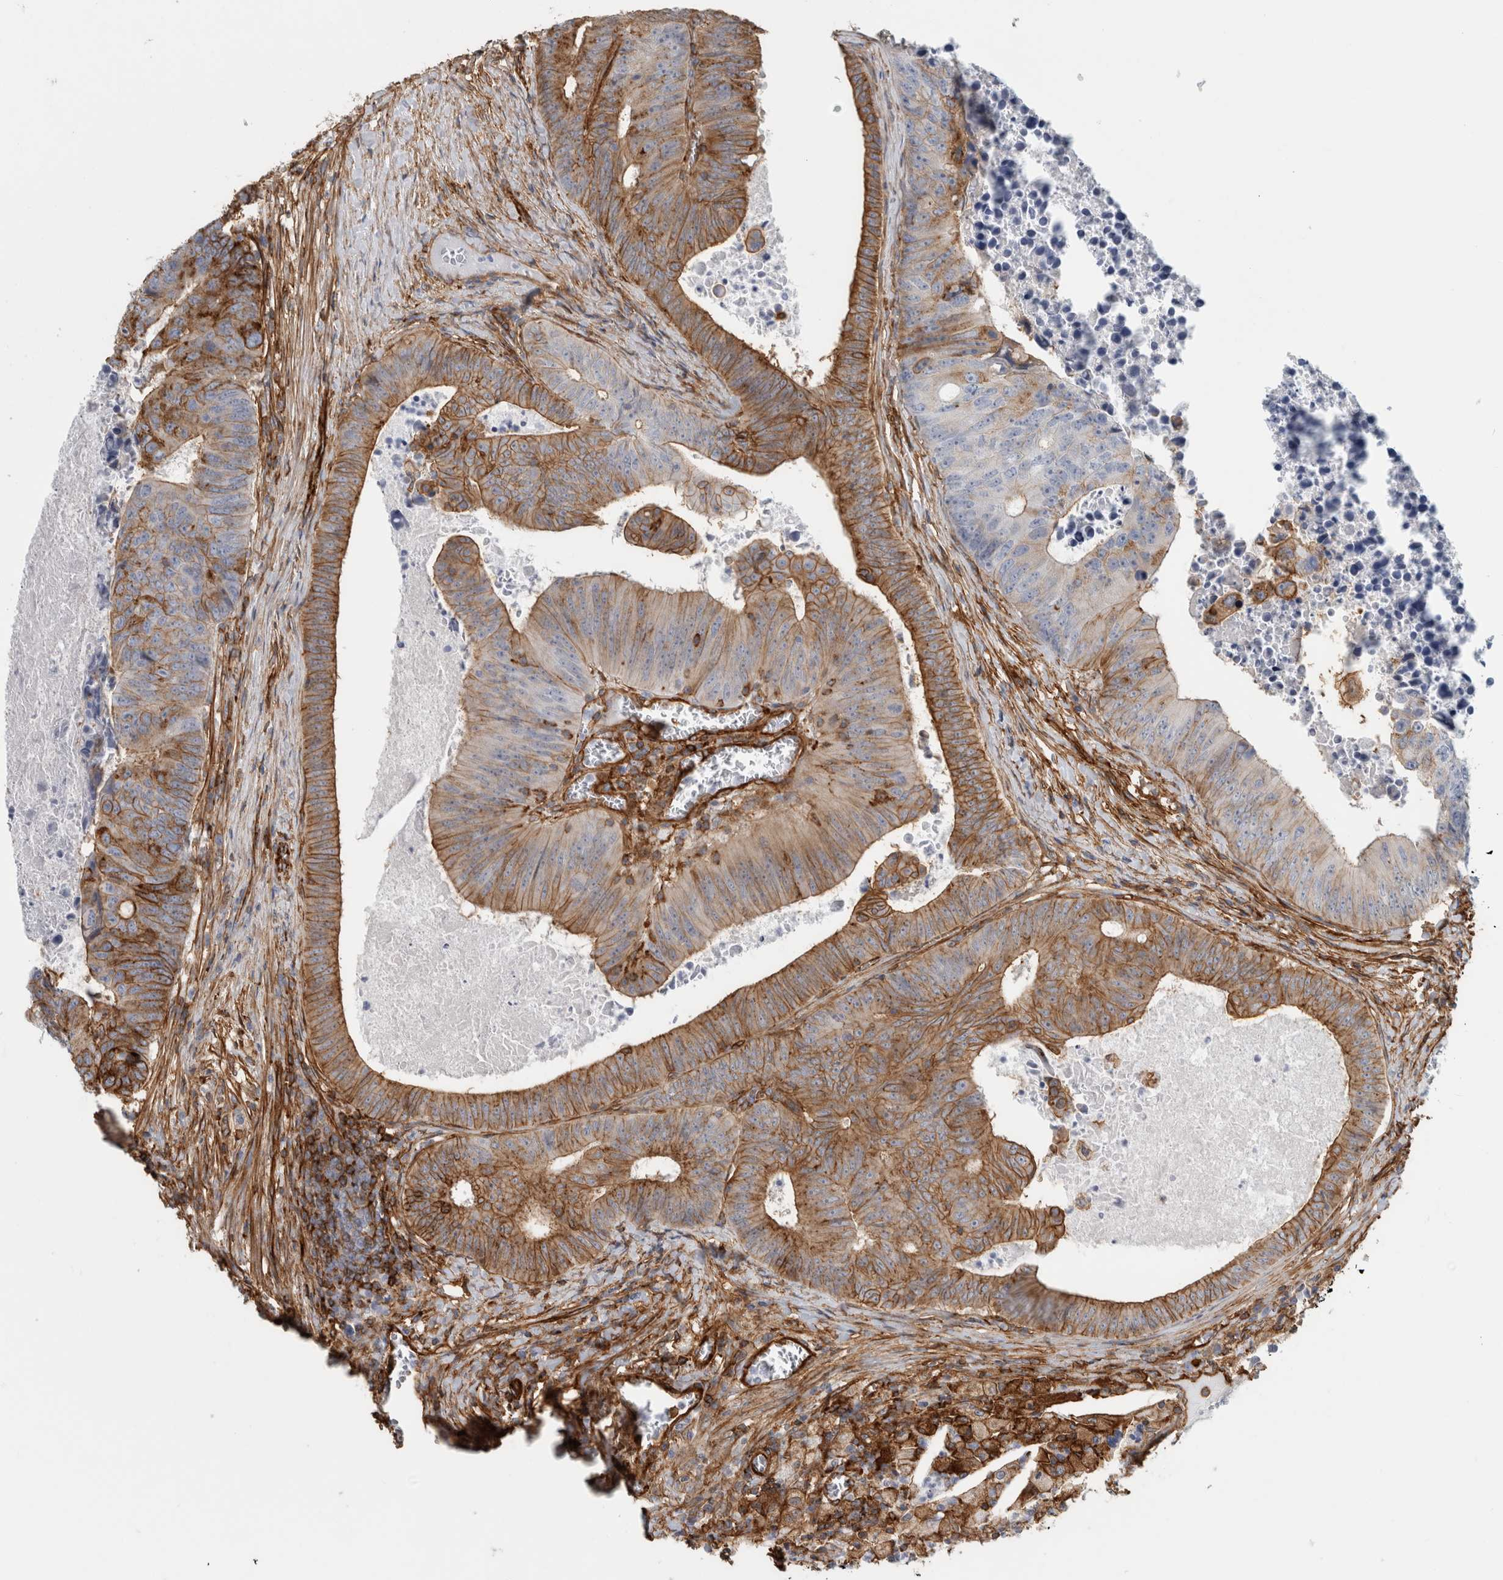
{"staining": {"intensity": "strong", "quantity": "25%-75%", "location": "cytoplasmic/membranous"}, "tissue": "colorectal cancer", "cell_type": "Tumor cells", "image_type": "cancer", "snomed": [{"axis": "morphology", "description": "Adenocarcinoma, NOS"}, {"axis": "topography", "description": "Colon"}], "caption": "IHC (DAB (3,3'-diaminobenzidine)) staining of human adenocarcinoma (colorectal) displays strong cytoplasmic/membranous protein expression in about 25%-75% of tumor cells.", "gene": "AHNAK", "patient": {"sex": "male", "age": 87}}